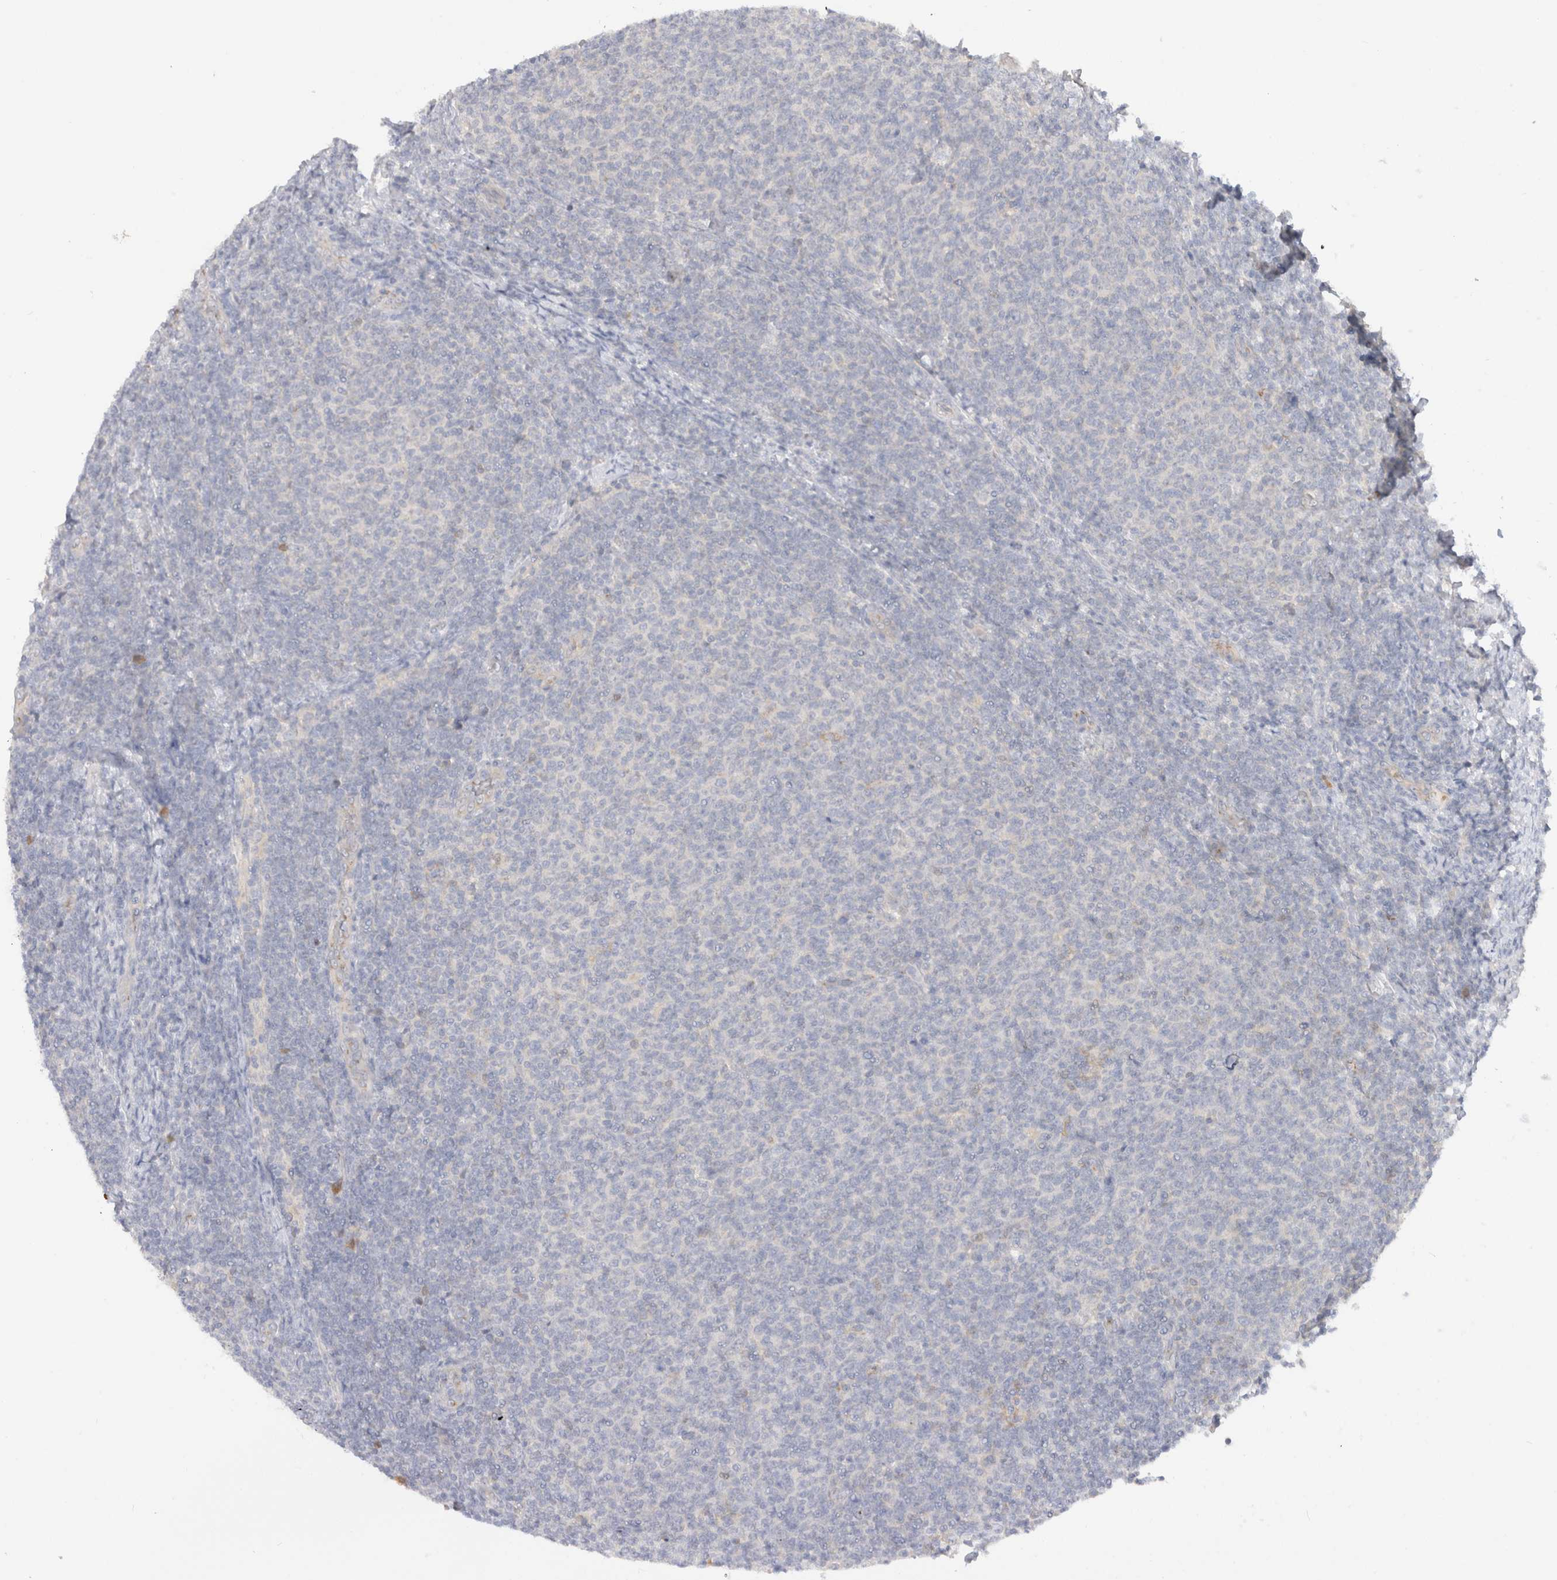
{"staining": {"intensity": "negative", "quantity": "none", "location": "none"}, "tissue": "lymphoma", "cell_type": "Tumor cells", "image_type": "cancer", "snomed": [{"axis": "morphology", "description": "Malignant lymphoma, non-Hodgkin's type, Low grade"}, {"axis": "topography", "description": "Lymph node"}], "caption": "Micrograph shows no protein positivity in tumor cells of lymphoma tissue. (Immunohistochemistry, brightfield microscopy, high magnification).", "gene": "EFCAB13", "patient": {"sex": "male", "age": 66}}